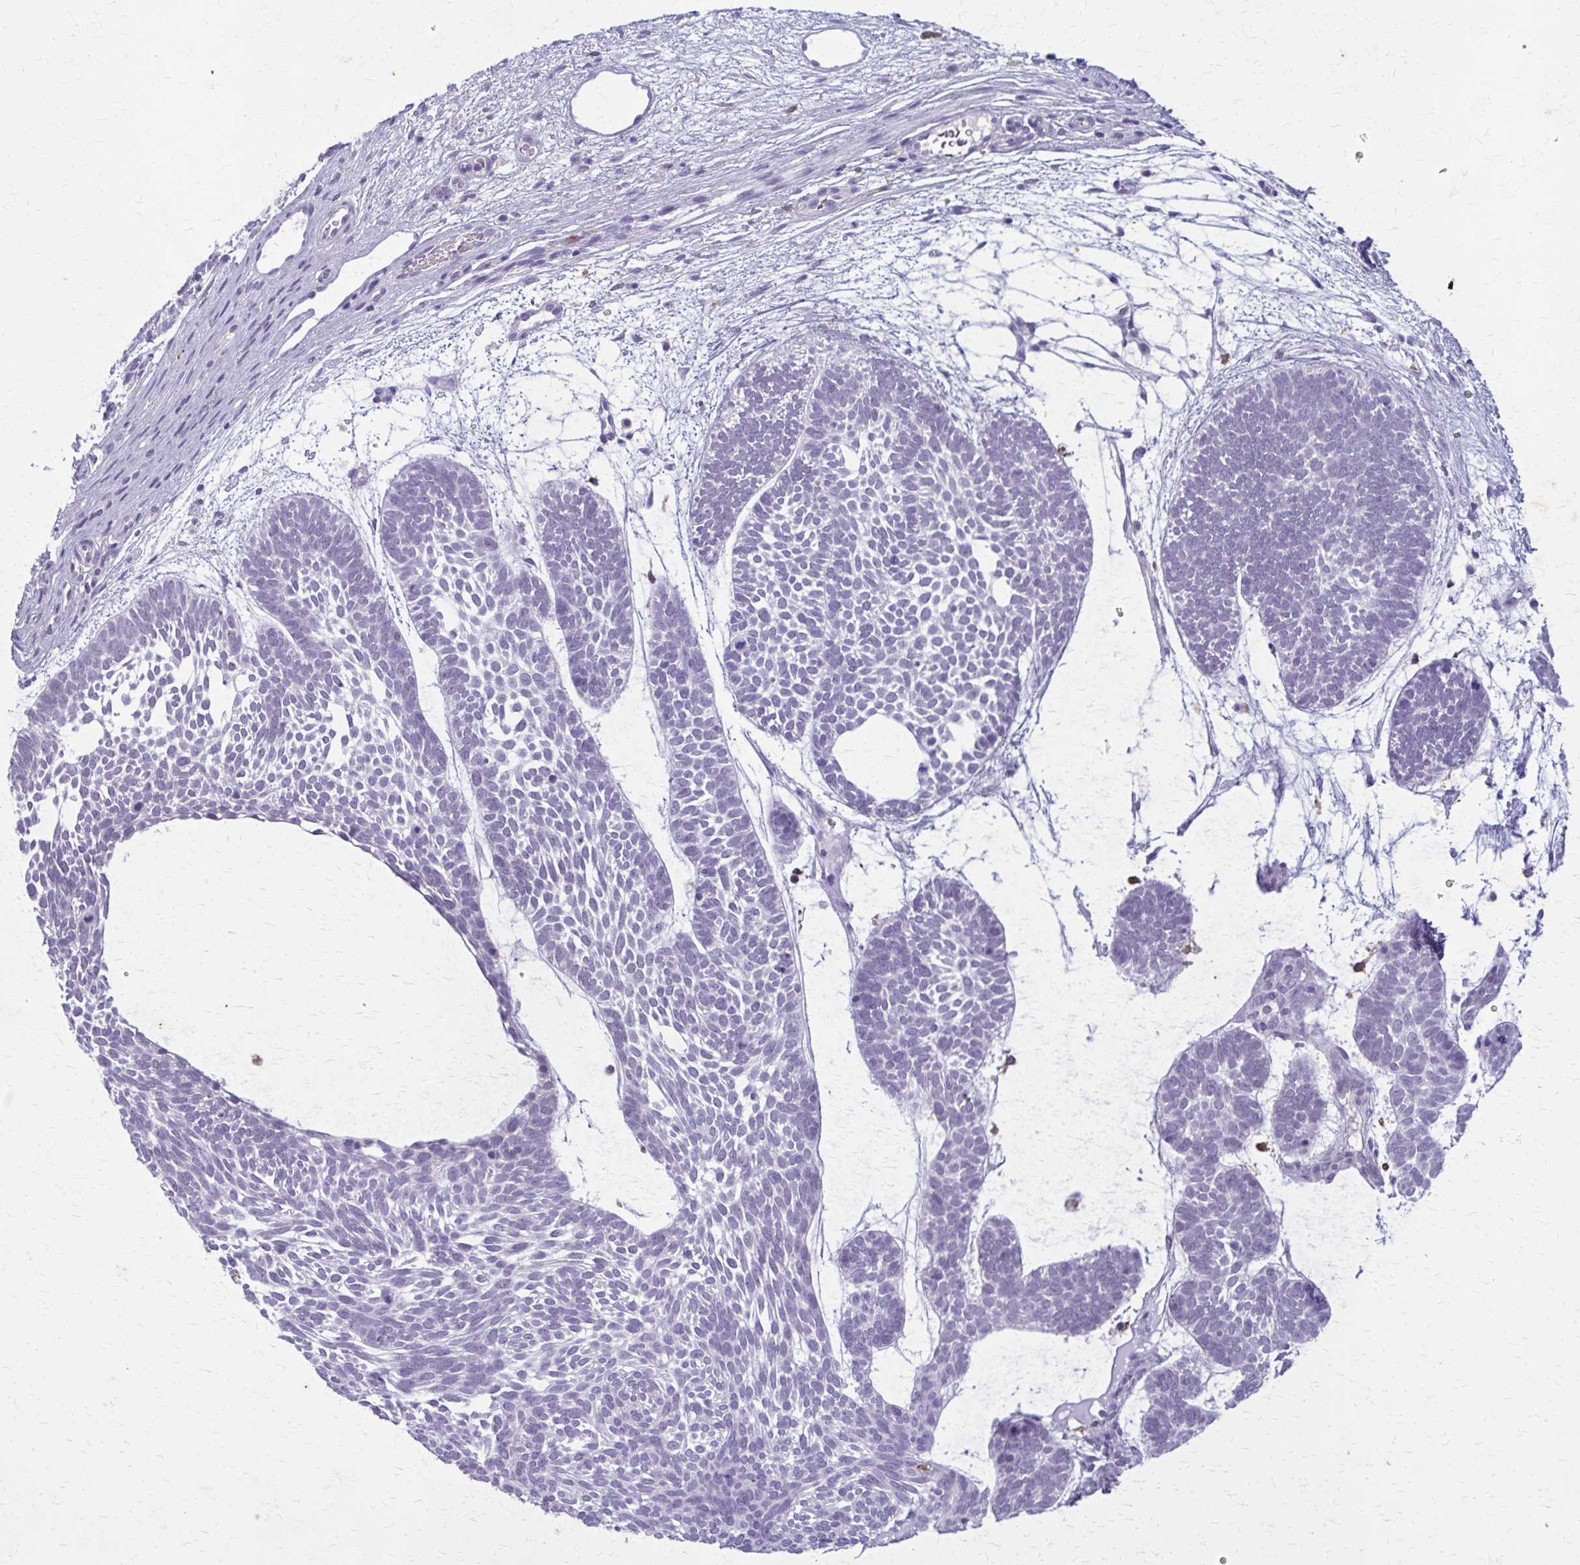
{"staining": {"intensity": "negative", "quantity": "none", "location": "none"}, "tissue": "skin cancer", "cell_type": "Tumor cells", "image_type": "cancer", "snomed": [{"axis": "morphology", "description": "Basal cell carcinoma"}, {"axis": "topography", "description": "Skin"}, {"axis": "topography", "description": "Skin of face"}], "caption": "A histopathology image of human skin cancer (basal cell carcinoma) is negative for staining in tumor cells. (DAB IHC visualized using brightfield microscopy, high magnification).", "gene": "CARD9", "patient": {"sex": "male", "age": 83}}